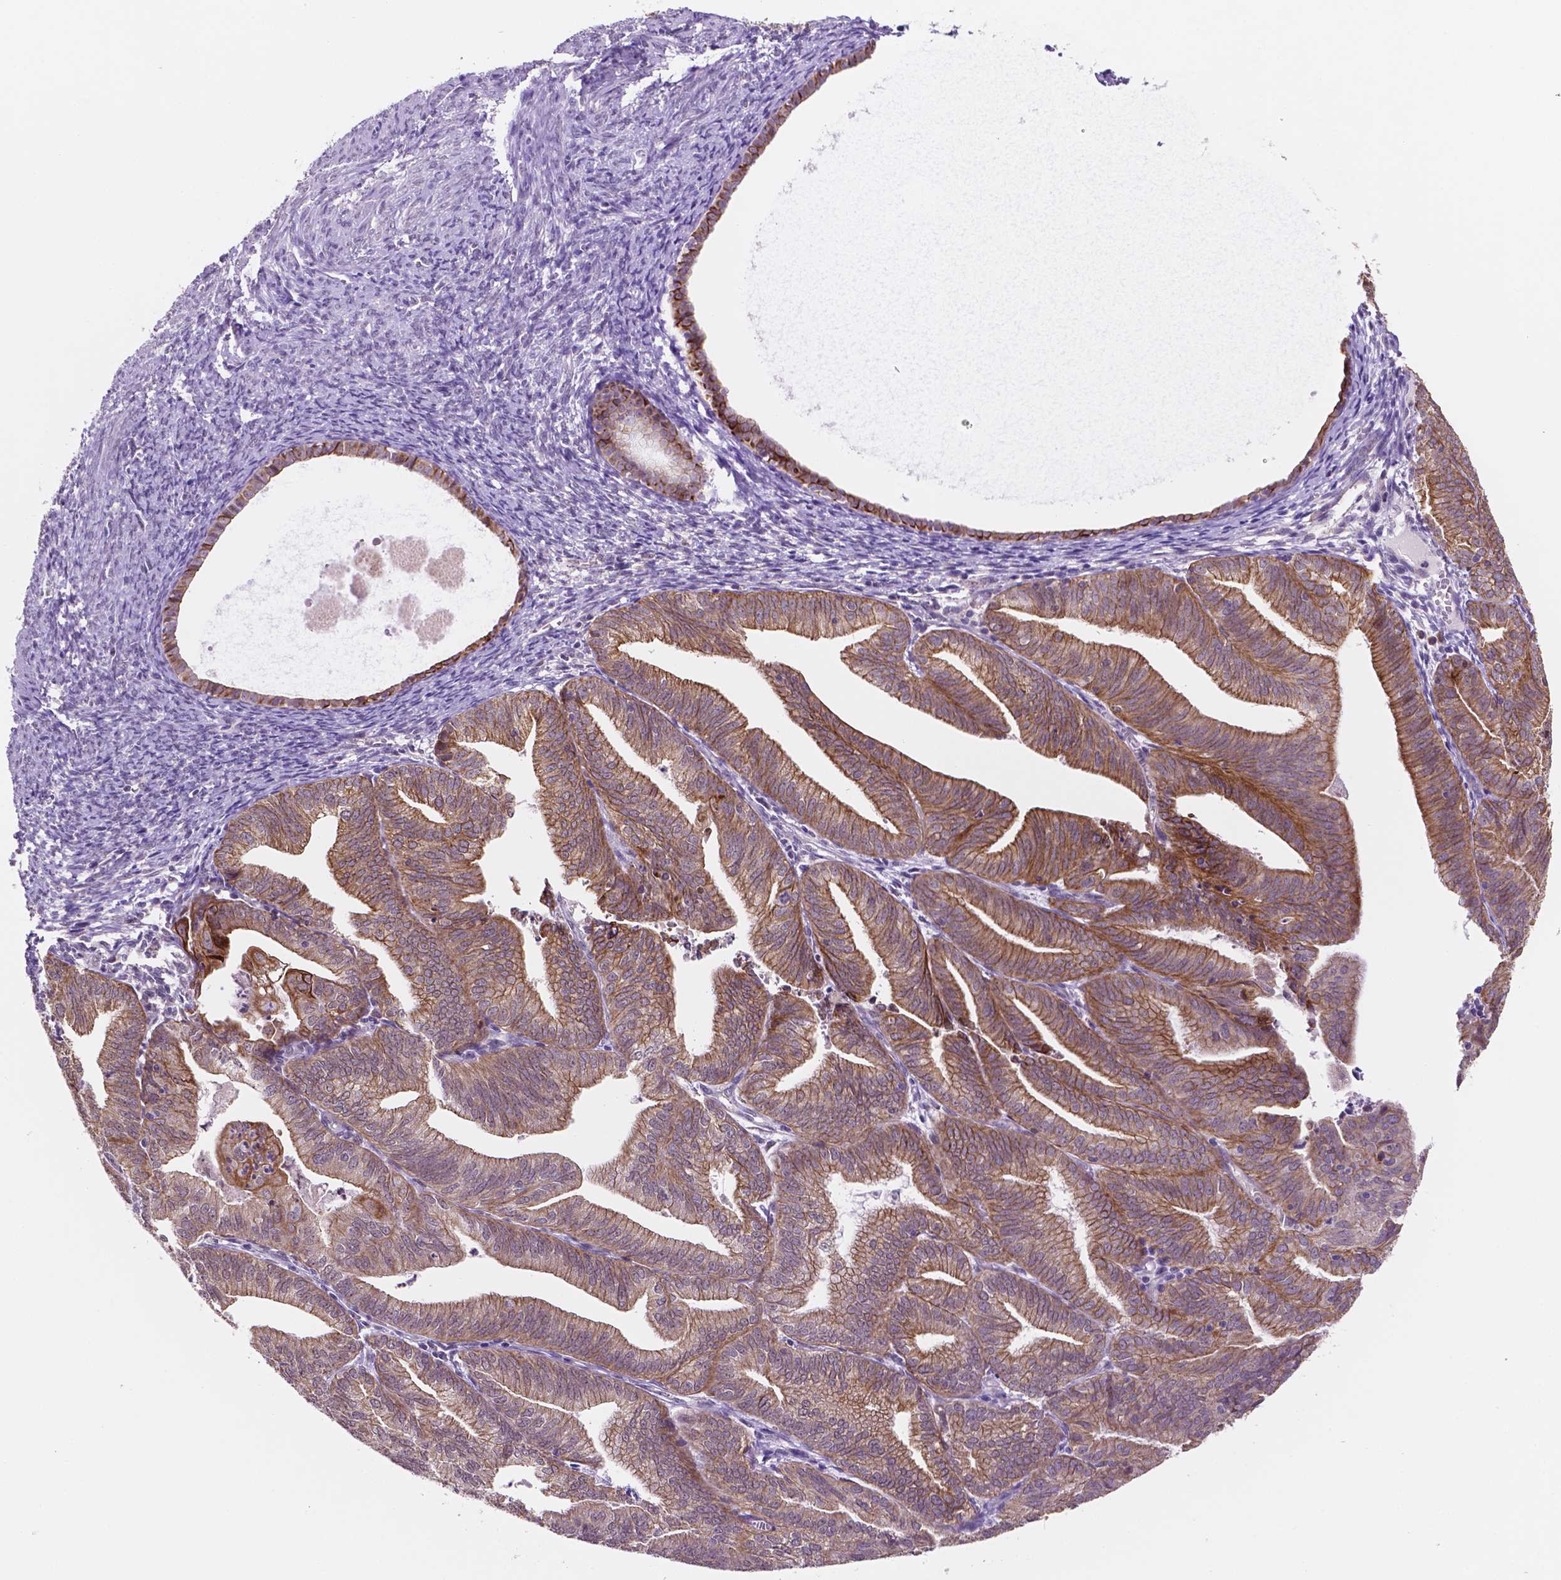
{"staining": {"intensity": "moderate", "quantity": ">75%", "location": "cytoplasmic/membranous"}, "tissue": "endometrial cancer", "cell_type": "Tumor cells", "image_type": "cancer", "snomed": [{"axis": "morphology", "description": "Adenocarcinoma, NOS"}, {"axis": "topography", "description": "Endometrium"}], "caption": "Human endometrial cancer (adenocarcinoma) stained for a protein (brown) exhibits moderate cytoplasmic/membranous positive positivity in about >75% of tumor cells.", "gene": "SHLD3", "patient": {"sex": "female", "age": 70}}